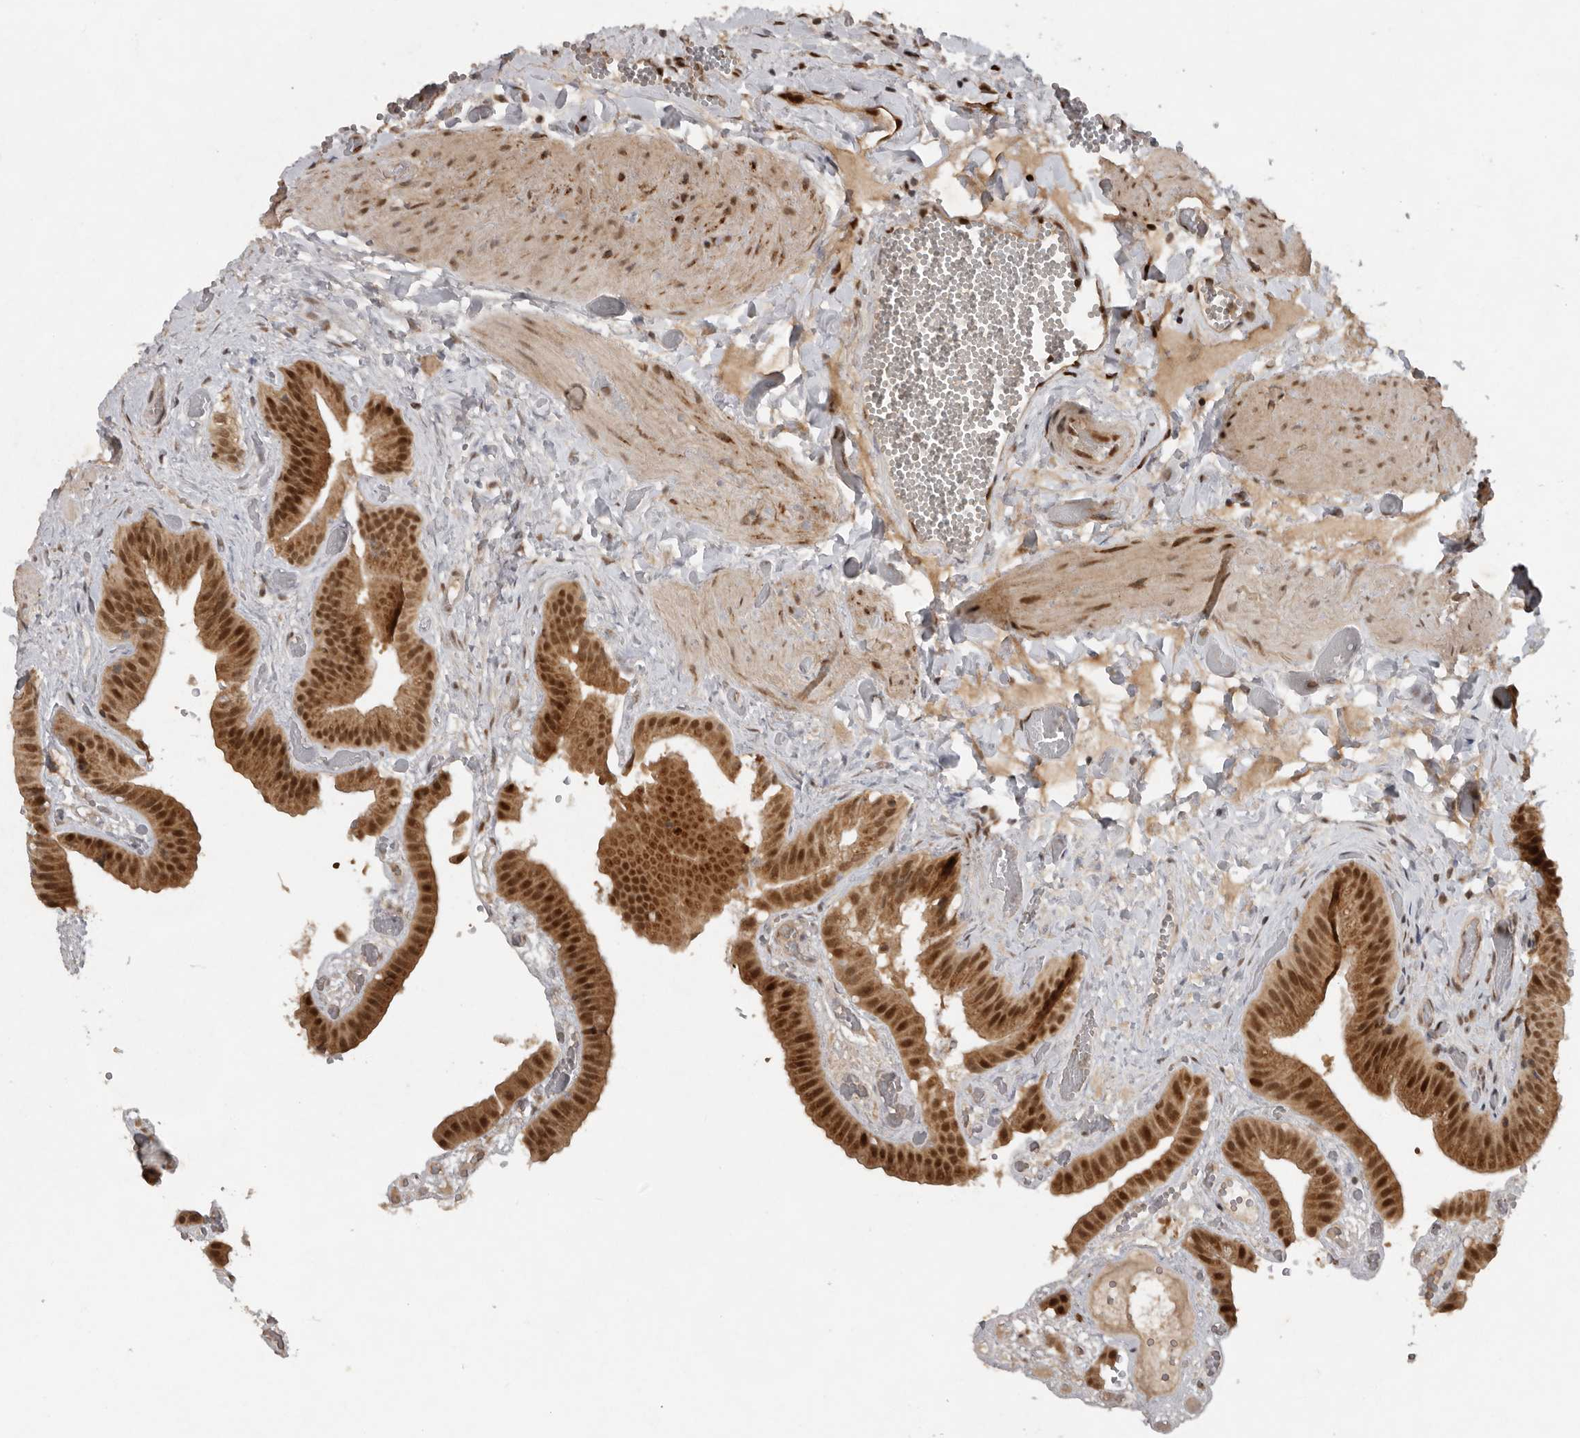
{"staining": {"intensity": "strong", "quantity": "25%-75%", "location": "cytoplasmic/membranous,nuclear"}, "tissue": "gallbladder", "cell_type": "Glandular cells", "image_type": "normal", "snomed": [{"axis": "morphology", "description": "Normal tissue, NOS"}, {"axis": "topography", "description": "Gallbladder"}], "caption": "Protein expression analysis of benign human gallbladder reveals strong cytoplasmic/membranous,nuclear positivity in about 25%-75% of glandular cells. The staining is performed using DAB brown chromogen to label protein expression. The nuclei are counter-stained blue using hematoxylin.", "gene": "CDC27", "patient": {"sex": "female", "age": 64}}